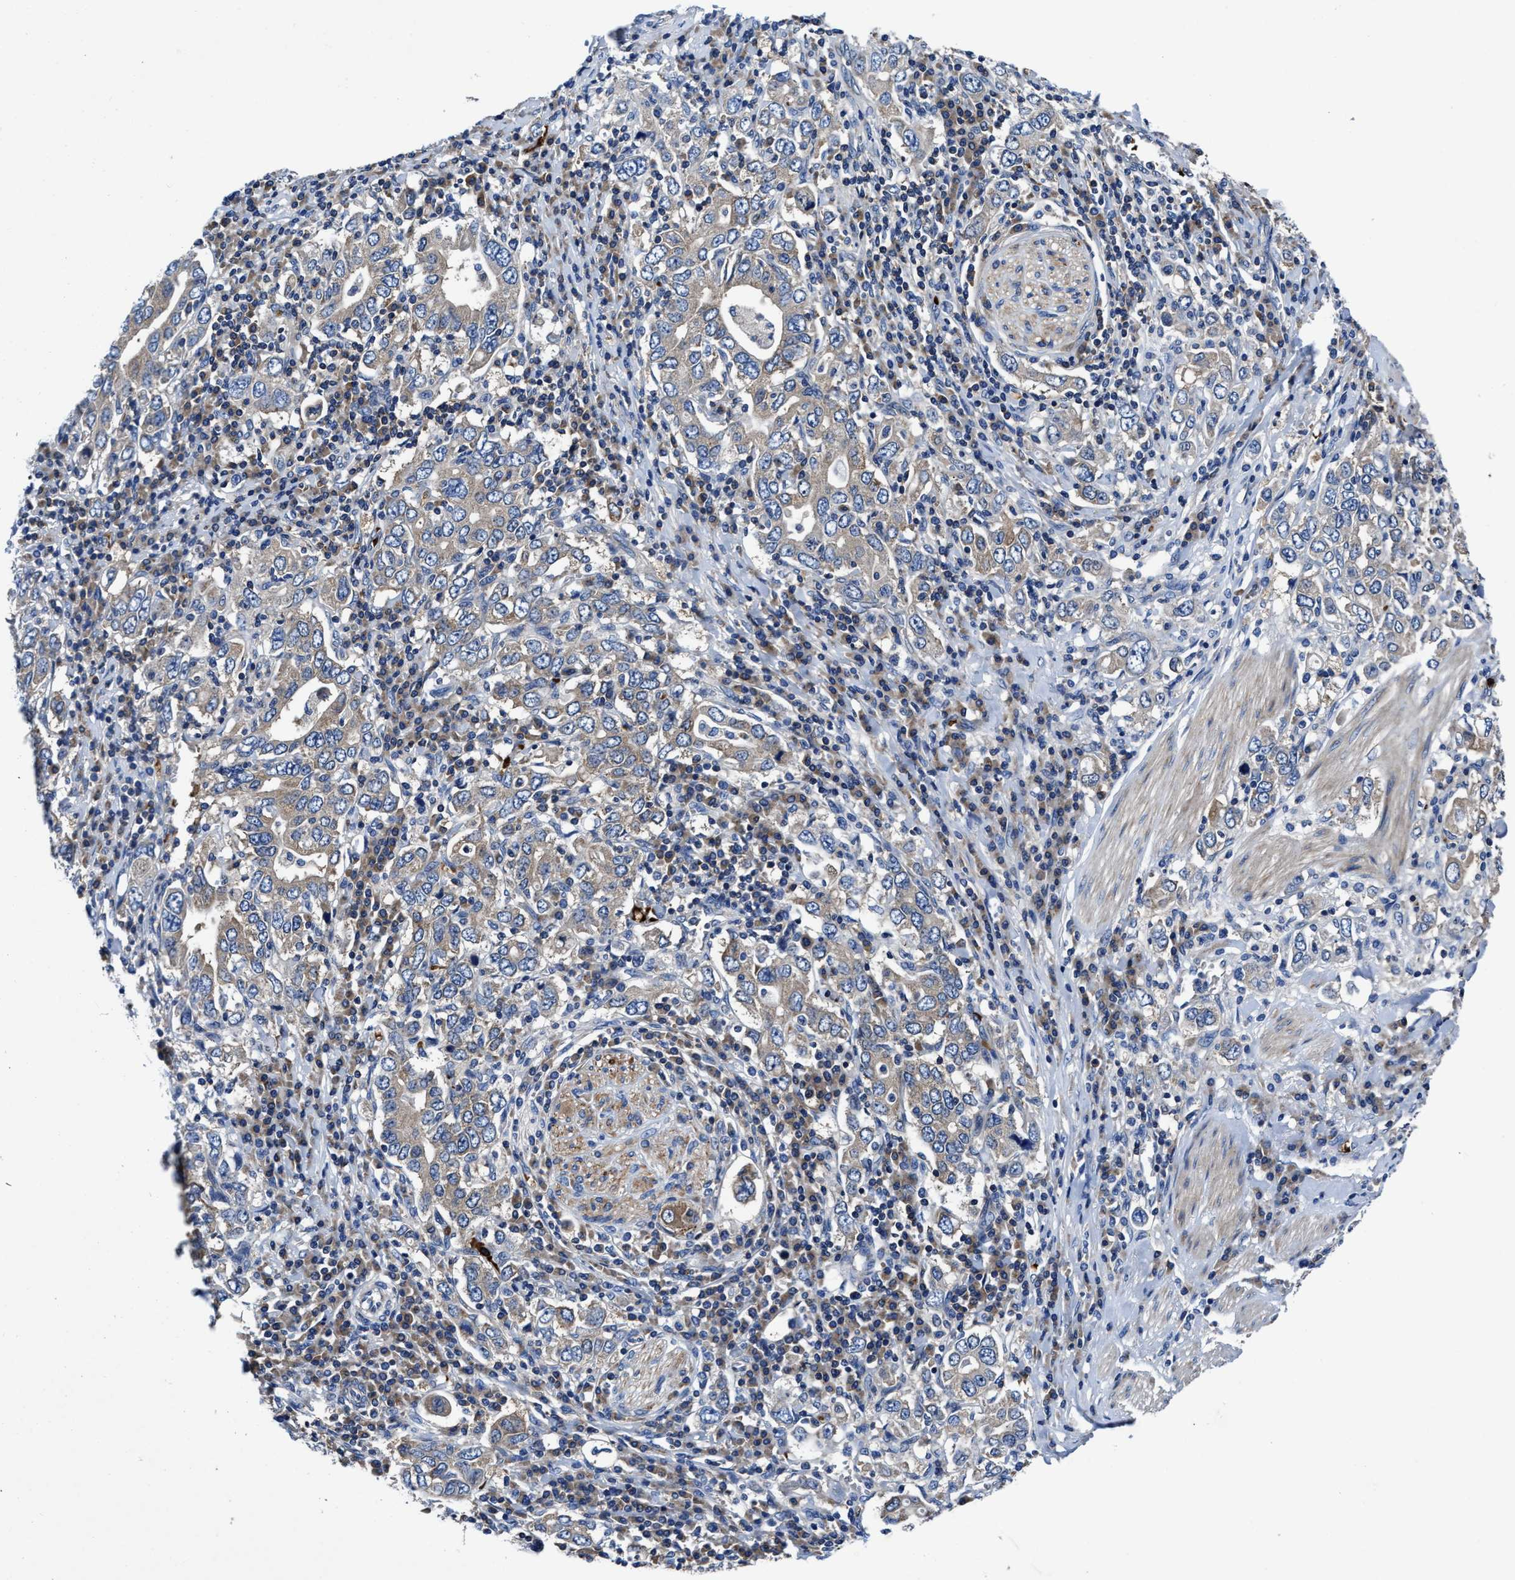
{"staining": {"intensity": "weak", "quantity": "<25%", "location": "cytoplasmic/membranous"}, "tissue": "stomach cancer", "cell_type": "Tumor cells", "image_type": "cancer", "snomed": [{"axis": "morphology", "description": "Adenocarcinoma, NOS"}, {"axis": "topography", "description": "Stomach, upper"}], "caption": "Immunohistochemistry (IHC) photomicrograph of neoplastic tissue: stomach cancer stained with DAB (3,3'-diaminobenzidine) exhibits no significant protein staining in tumor cells.", "gene": "PHLPP1", "patient": {"sex": "male", "age": 62}}